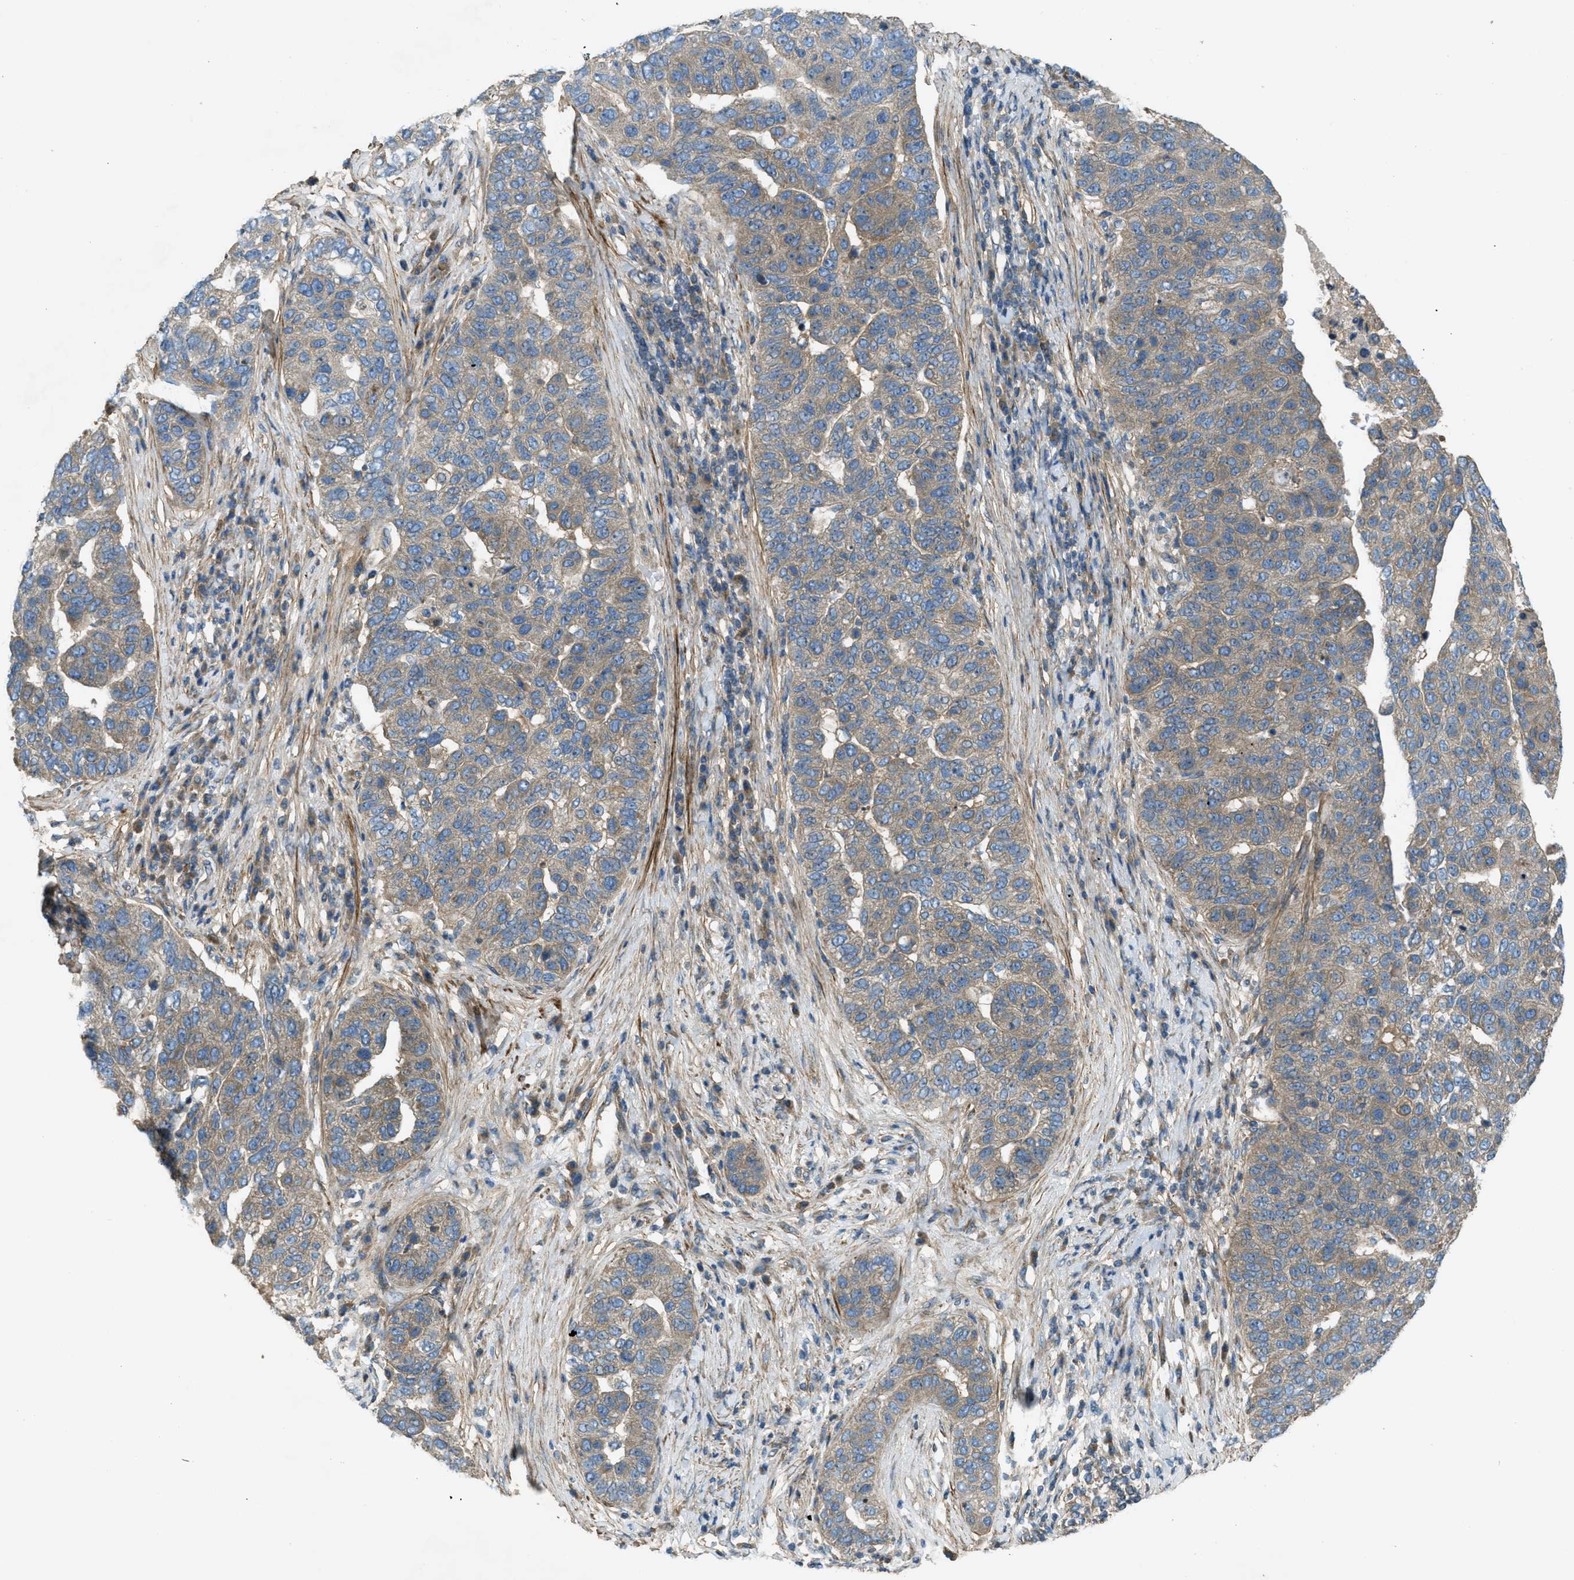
{"staining": {"intensity": "moderate", "quantity": ">75%", "location": "cytoplasmic/membranous"}, "tissue": "pancreatic cancer", "cell_type": "Tumor cells", "image_type": "cancer", "snomed": [{"axis": "morphology", "description": "Adenocarcinoma, NOS"}, {"axis": "topography", "description": "Pancreas"}], "caption": "The immunohistochemical stain shows moderate cytoplasmic/membranous positivity in tumor cells of pancreatic adenocarcinoma tissue.", "gene": "VEZT", "patient": {"sex": "female", "age": 61}}